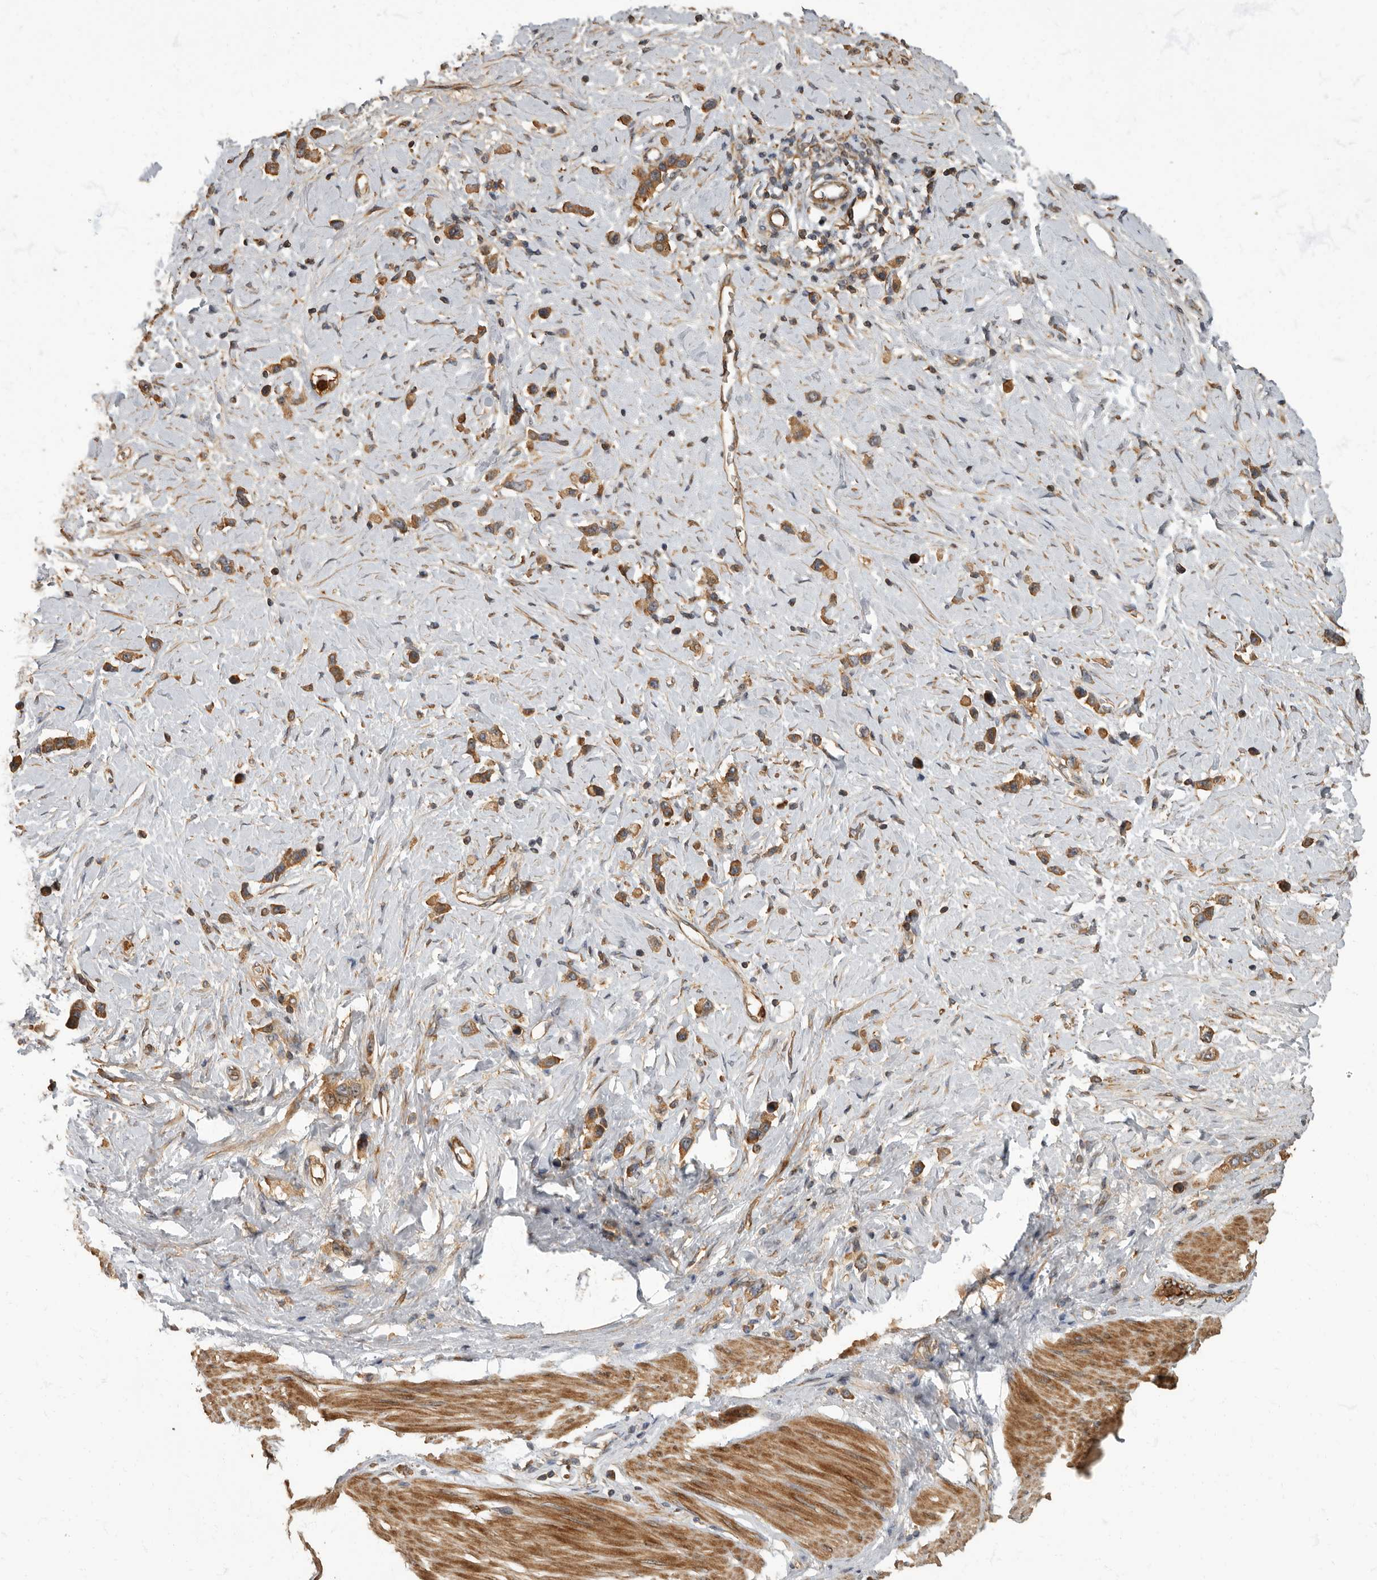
{"staining": {"intensity": "strong", "quantity": ">75%", "location": "cytoplasmic/membranous"}, "tissue": "stomach cancer", "cell_type": "Tumor cells", "image_type": "cancer", "snomed": [{"axis": "morphology", "description": "Adenocarcinoma, NOS"}, {"axis": "topography", "description": "Stomach"}], "caption": "Brown immunohistochemical staining in human stomach cancer demonstrates strong cytoplasmic/membranous positivity in approximately >75% of tumor cells.", "gene": "DAAM1", "patient": {"sex": "female", "age": 65}}